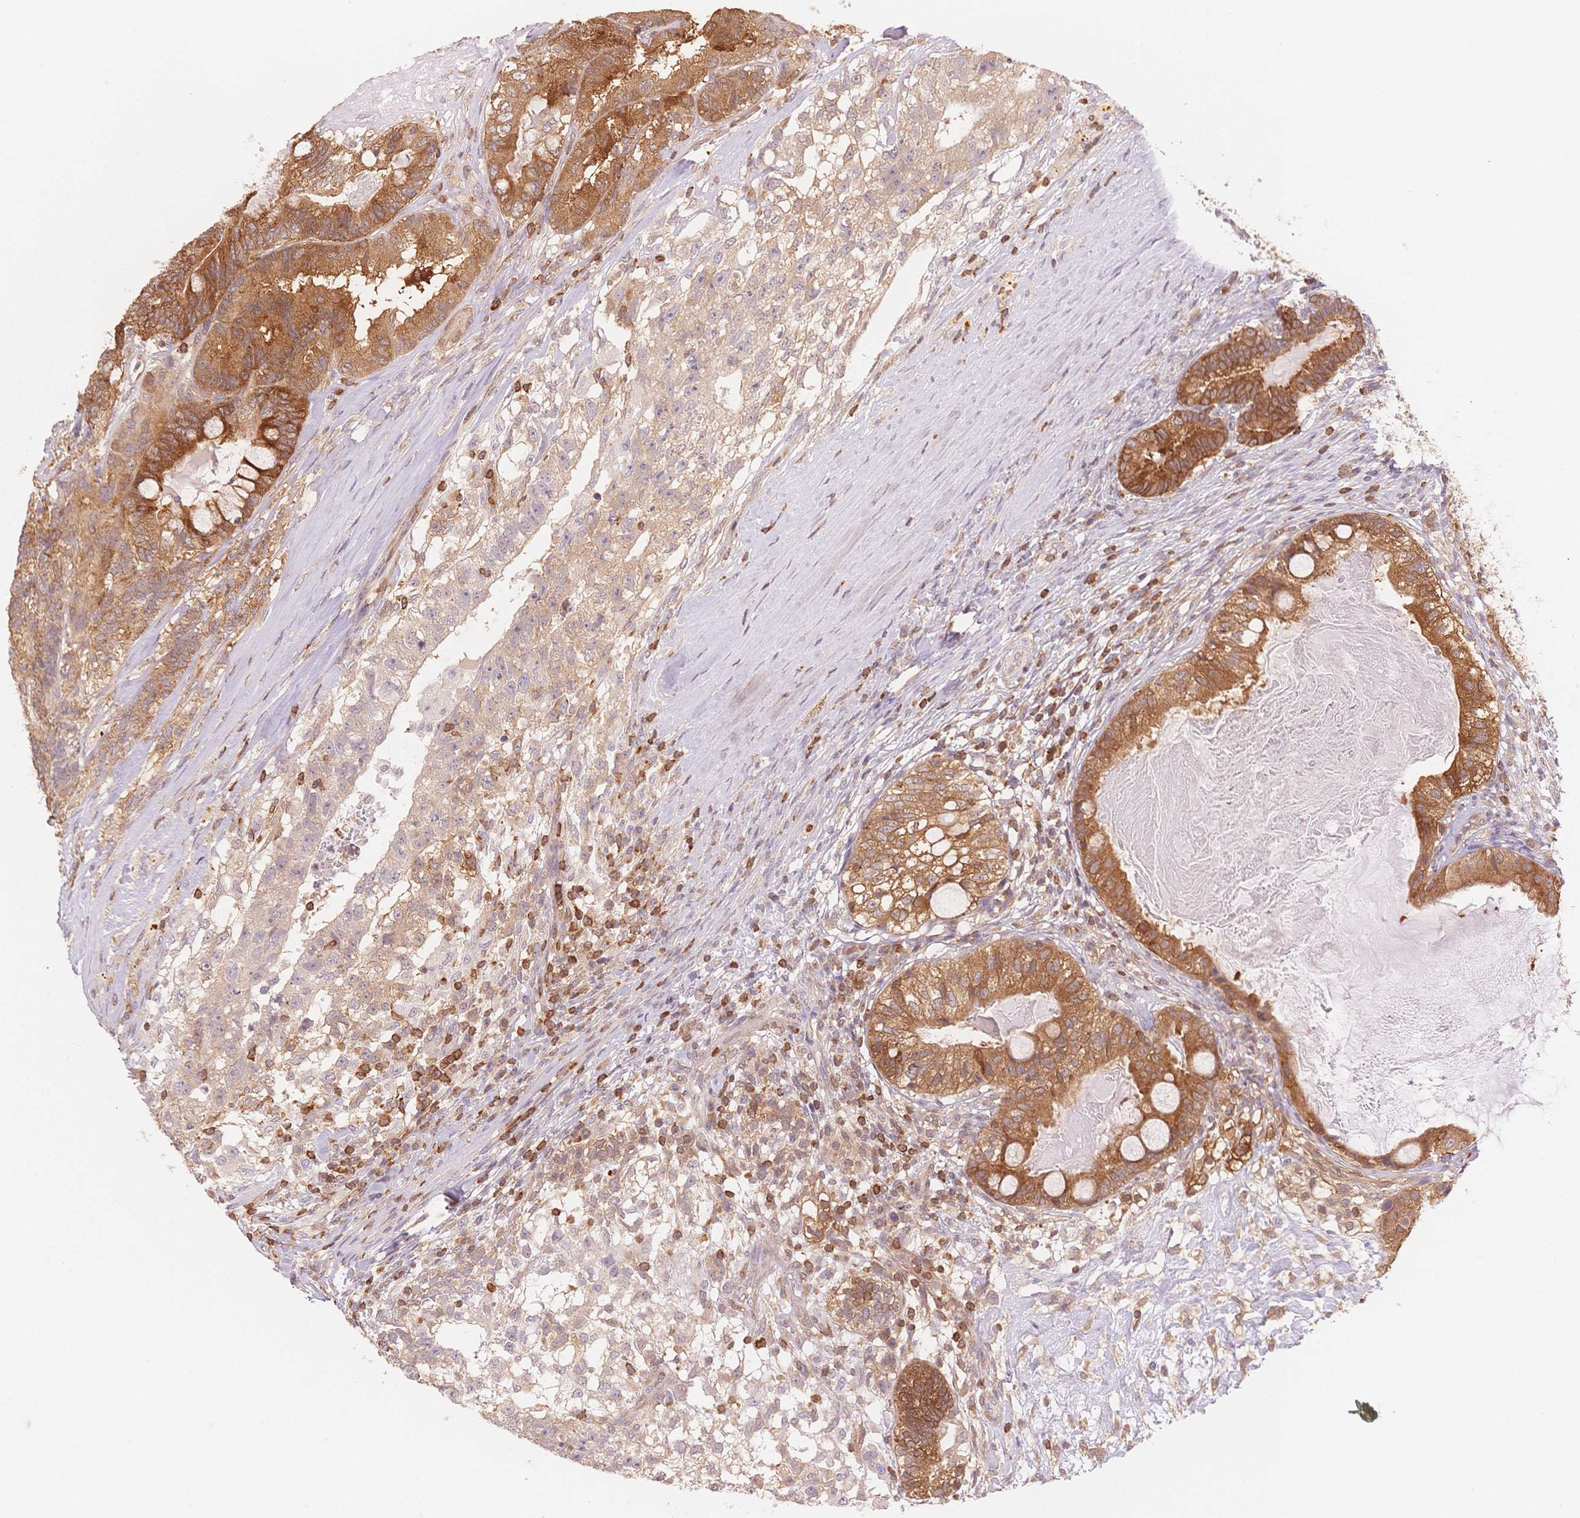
{"staining": {"intensity": "strong", "quantity": ">75%", "location": "cytoplasmic/membranous"}, "tissue": "testis cancer", "cell_type": "Tumor cells", "image_type": "cancer", "snomed": [{"axis": "morphology", "description": "Seminoma, NOS"}, {"axis": "morphology", "description": "Carcinoma, Embryonal, NOS"}, {"axis": "topography", "description": "Testis"}], "caption": "Human testis embryonal carcinoma stained for a protein (brown) demonstrates strong cytoplasmic/membranous positive expression in about >75% of tumor cells.", "gene": "STK39", "patient": {"sex": "male", "age": 41}}